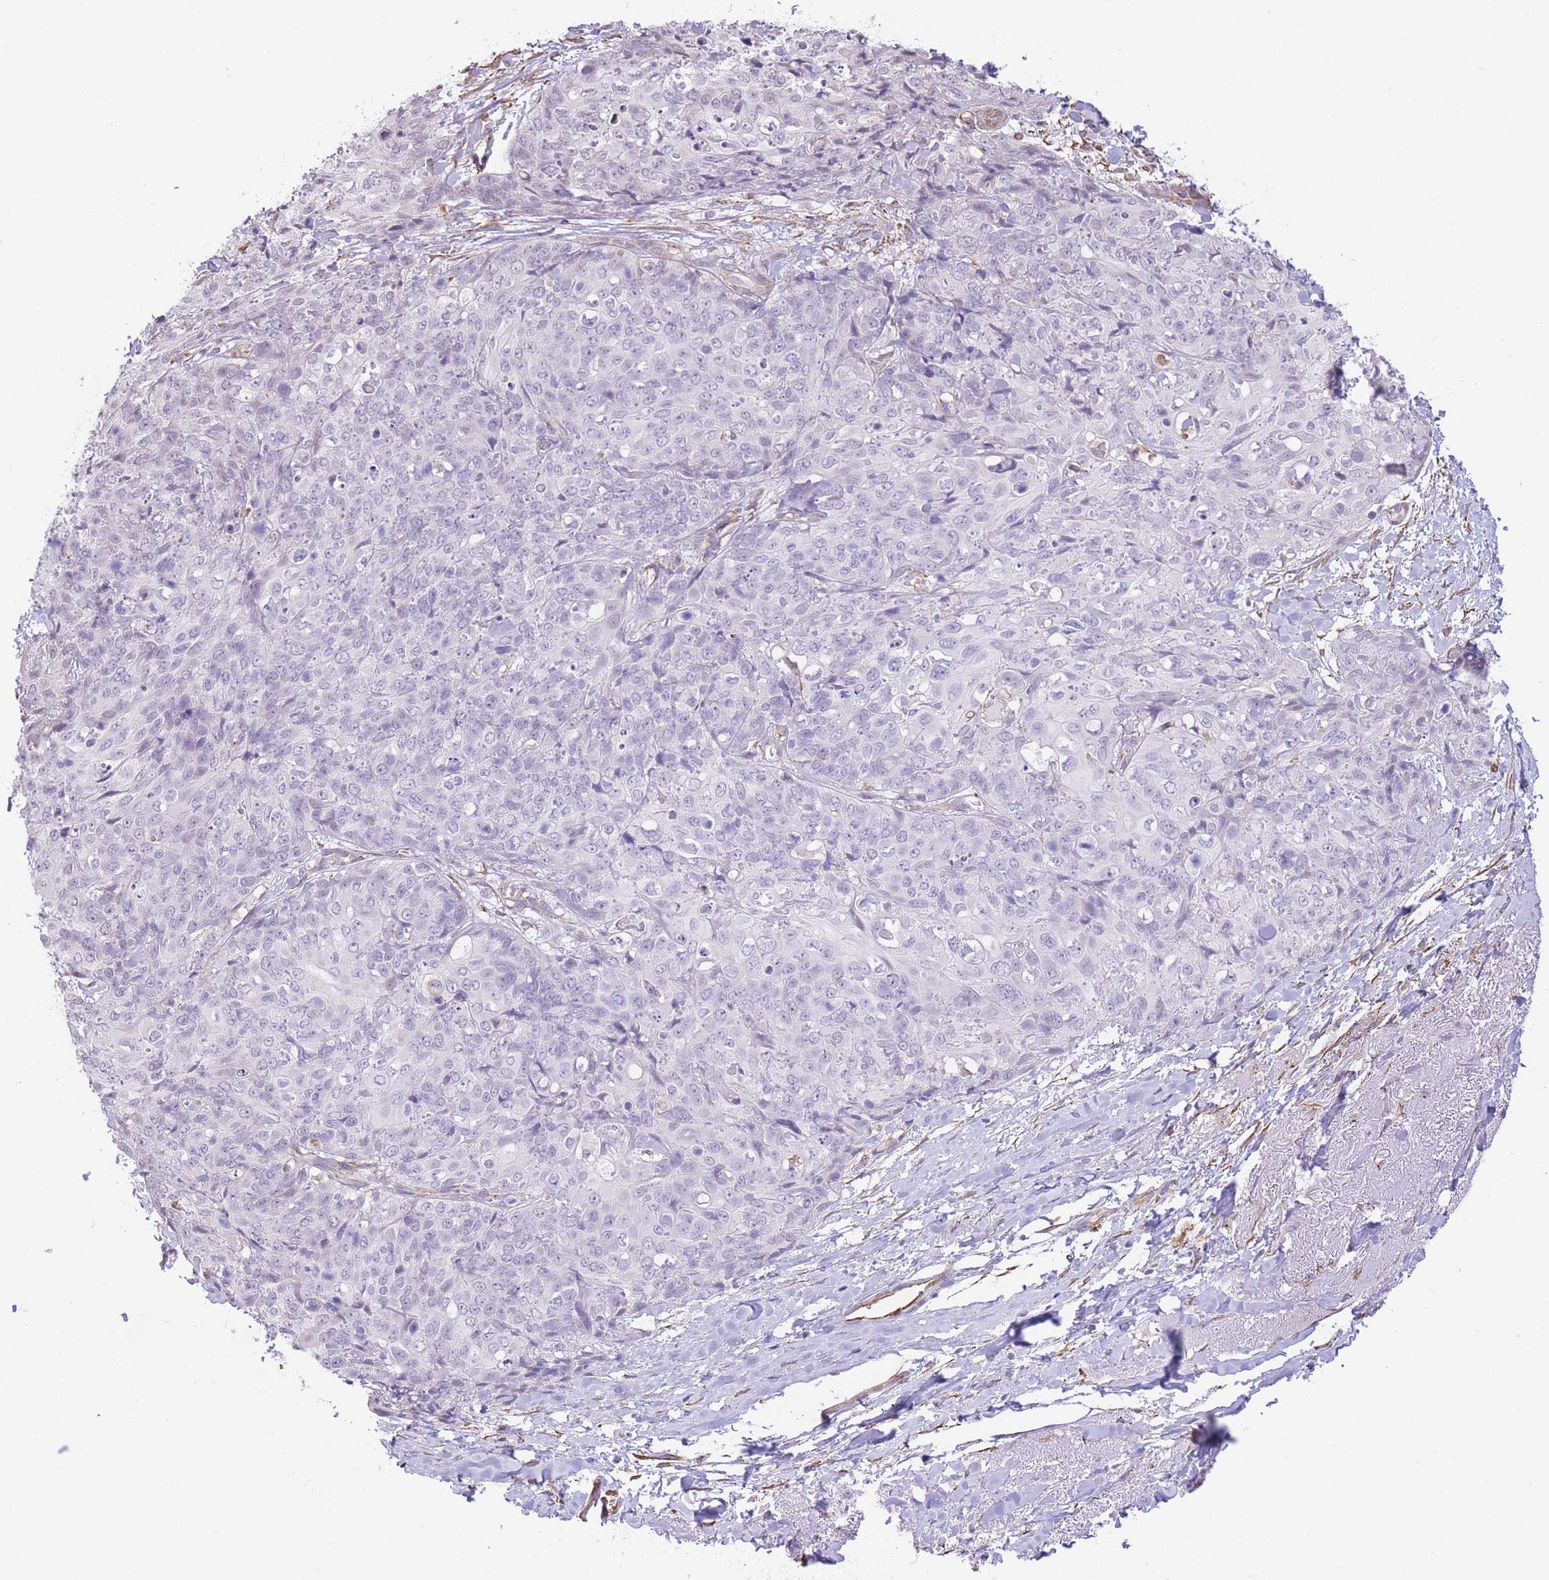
{"staining": {"intensity": "negative", "quantity": "none", "location": "none"}, "tissue": "skin cancer", "cell_type": "Tumor cells", "image_type": "cancer", "snomed": [{"axis": "morphology", "description": "Squamous cell carcinoma, NOS"}, {"axis": "topography", "description": "Skin"}, {"axis": "topography", "description": "Vulva"}], "caption": "Tumor cells are negative for protein expression in human squamous cell carcinoma (skin).", "gene": "PSG8", "patient": {"sex": "female", "age": 85}}